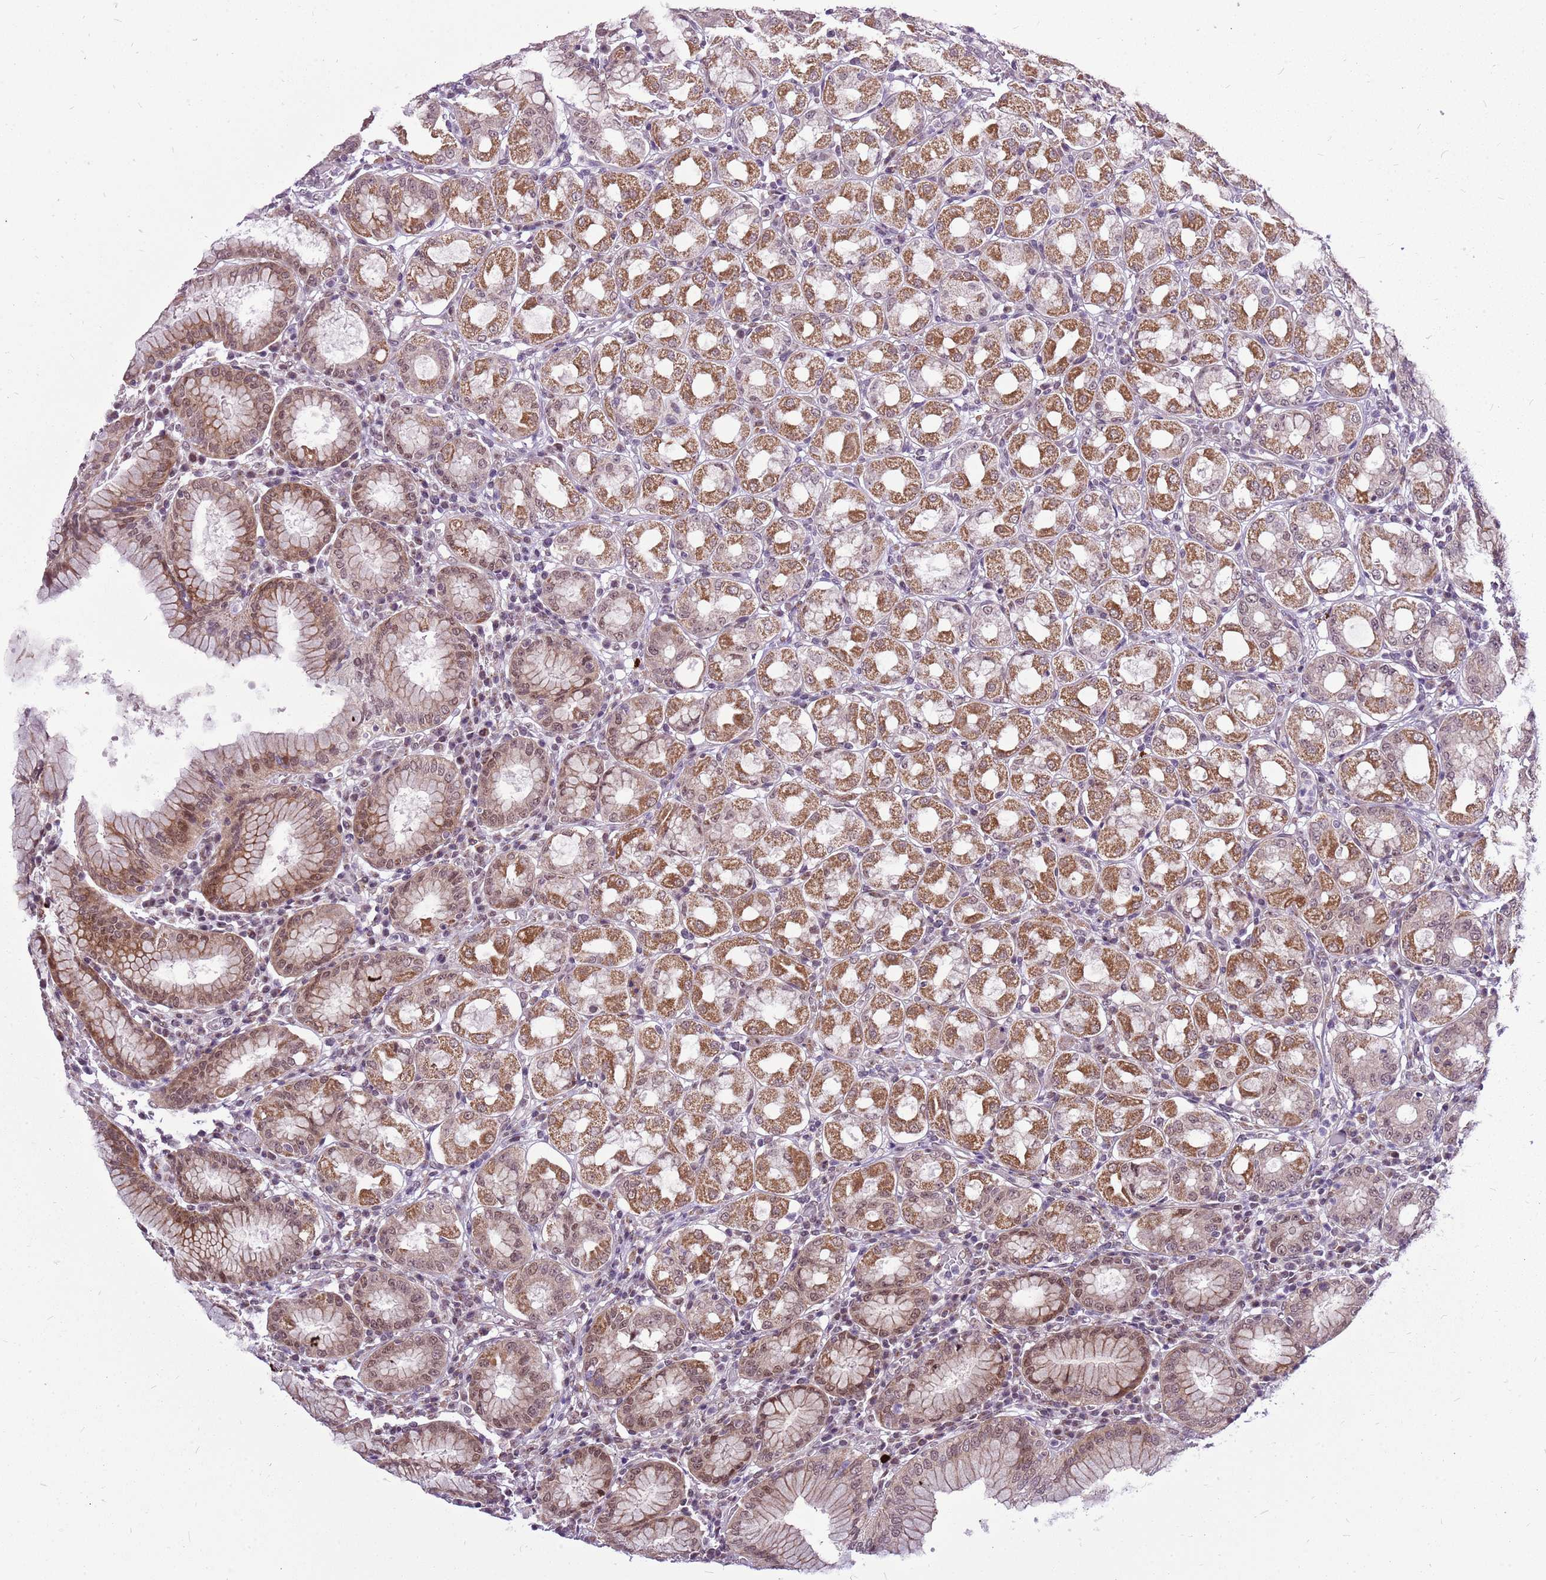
{"staining": {"intensity": "moderate", "quantity": ">75%", "location": "cytoplasmic/membranous,nuclear"}, "tissue": "stomach", "cell_type": "Glandular cells", "image_type": "normal", "snomed": [{"axis": "morphology", "description": "Normal tissue, NOS"}, {"axis": "topography", "description": "Stomach"}, {"axis": "topography", "description": "Stomach, lower"}], "caption": "Glandular cells demonstrate medium levels of moderate cytoplasmic/membranous,nuclear expression in about >75% of cells in benign stomach. (brown staining indicates protein expression, while blue staining denotes nuclei).", "gene": "CCDC166", "patient": {"sex": "female", "age": 56}}